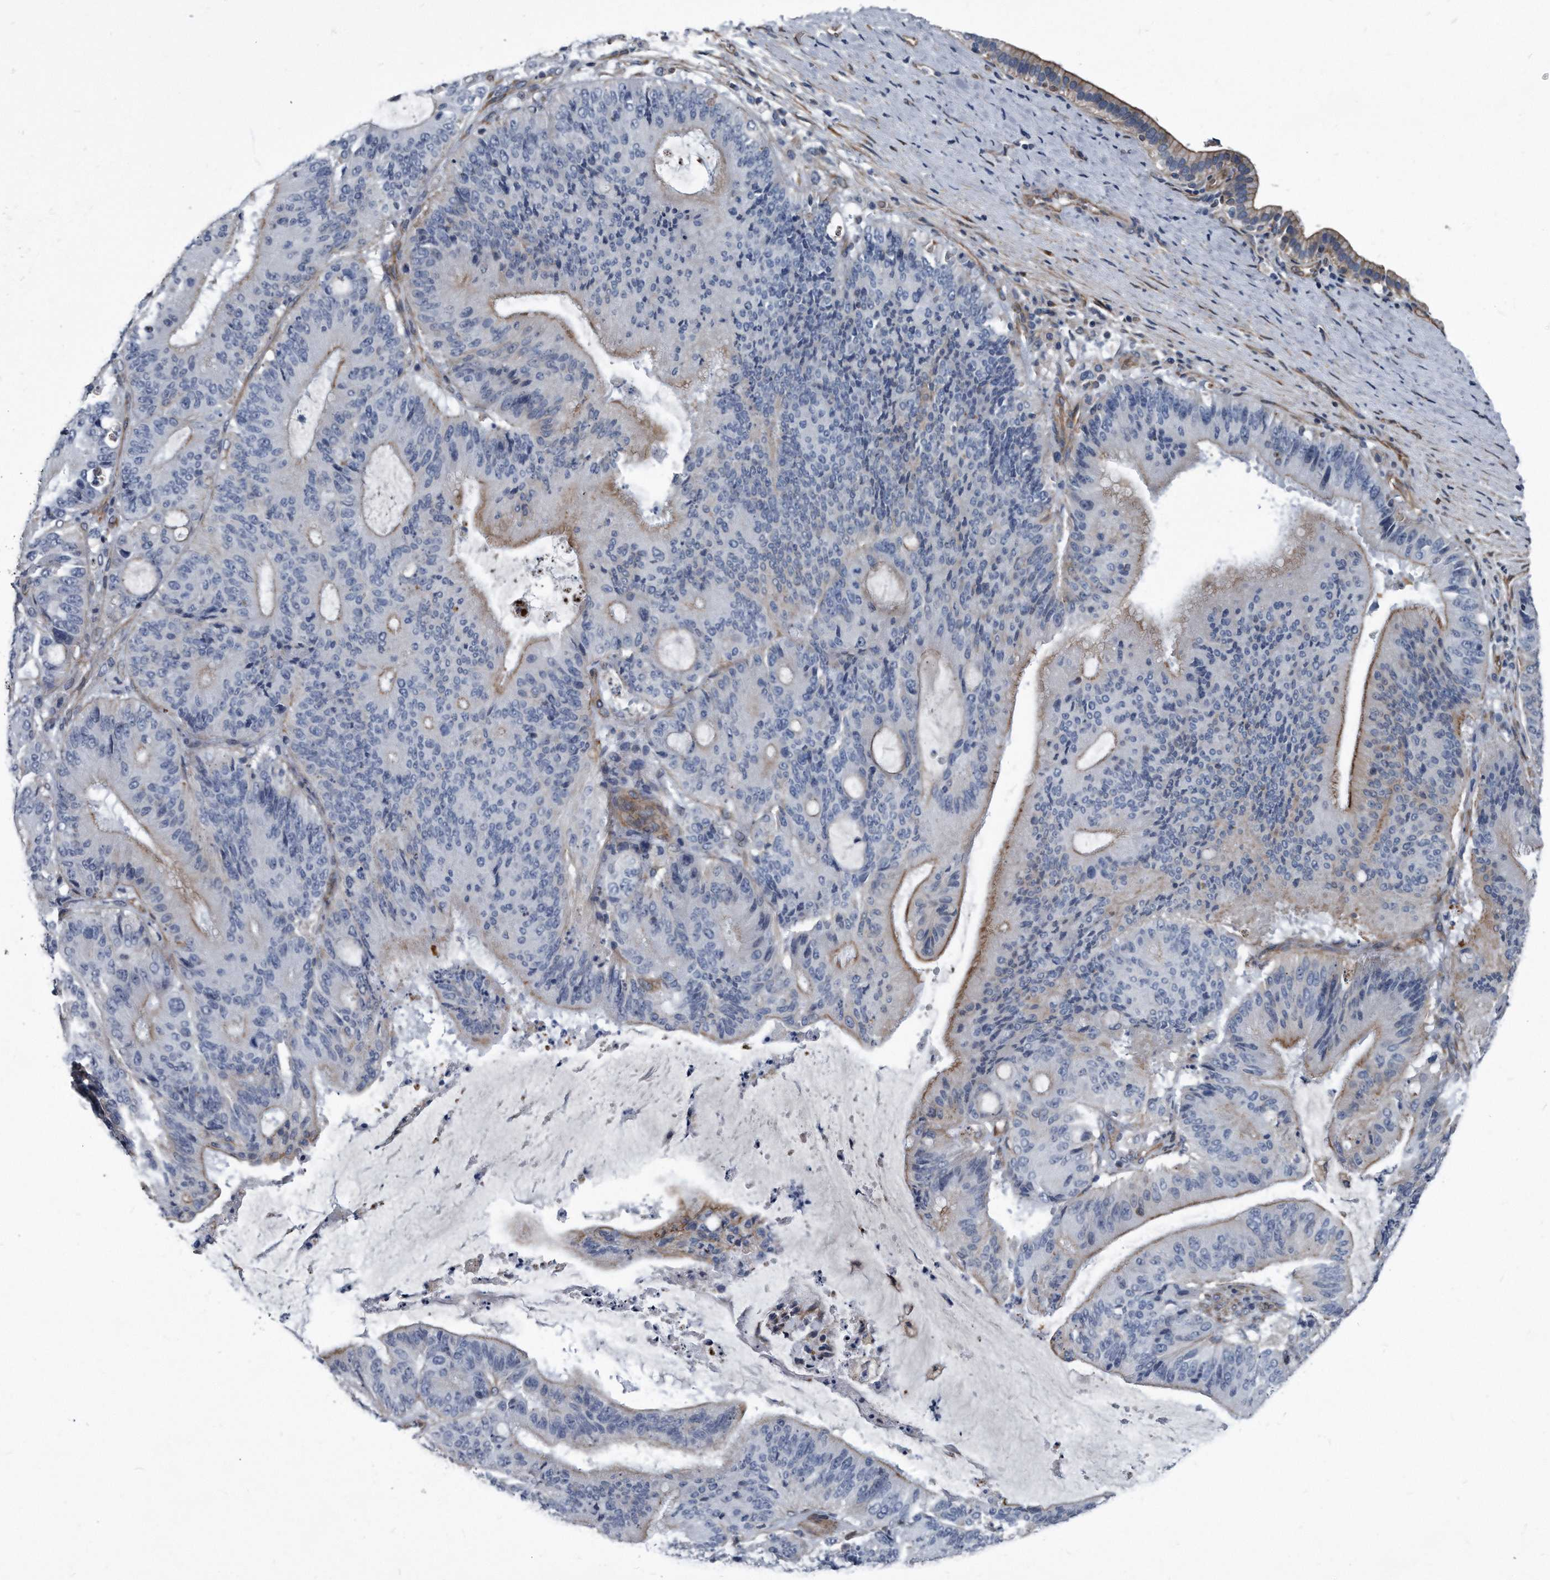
{"staining": {"intensity": "moderate", "quantity": "<25%", "location": "cytoplasmic/membranous"}, "tissue": "liver cancer", "cell_type": "Tumor cells", "image_type": "cancer", "snomed": [{"axis": "morphology", "description": "Normal tissue, NOS"}, {"axis": "morphology", "description": "Cholangiocarcinoma"}, {"axis": "topography", "description": "Liver"}, {"axis": "topography", "description": "Peripheral nerve tissue"}], "caption": "A brown stain labels moderate cytoplasmic/membranous expression of a protein in human liver cancer (cholangiocarcinoma) tumor cells.", "gene": "PLEC", "patient": {"sex": "female", "age": 73}}